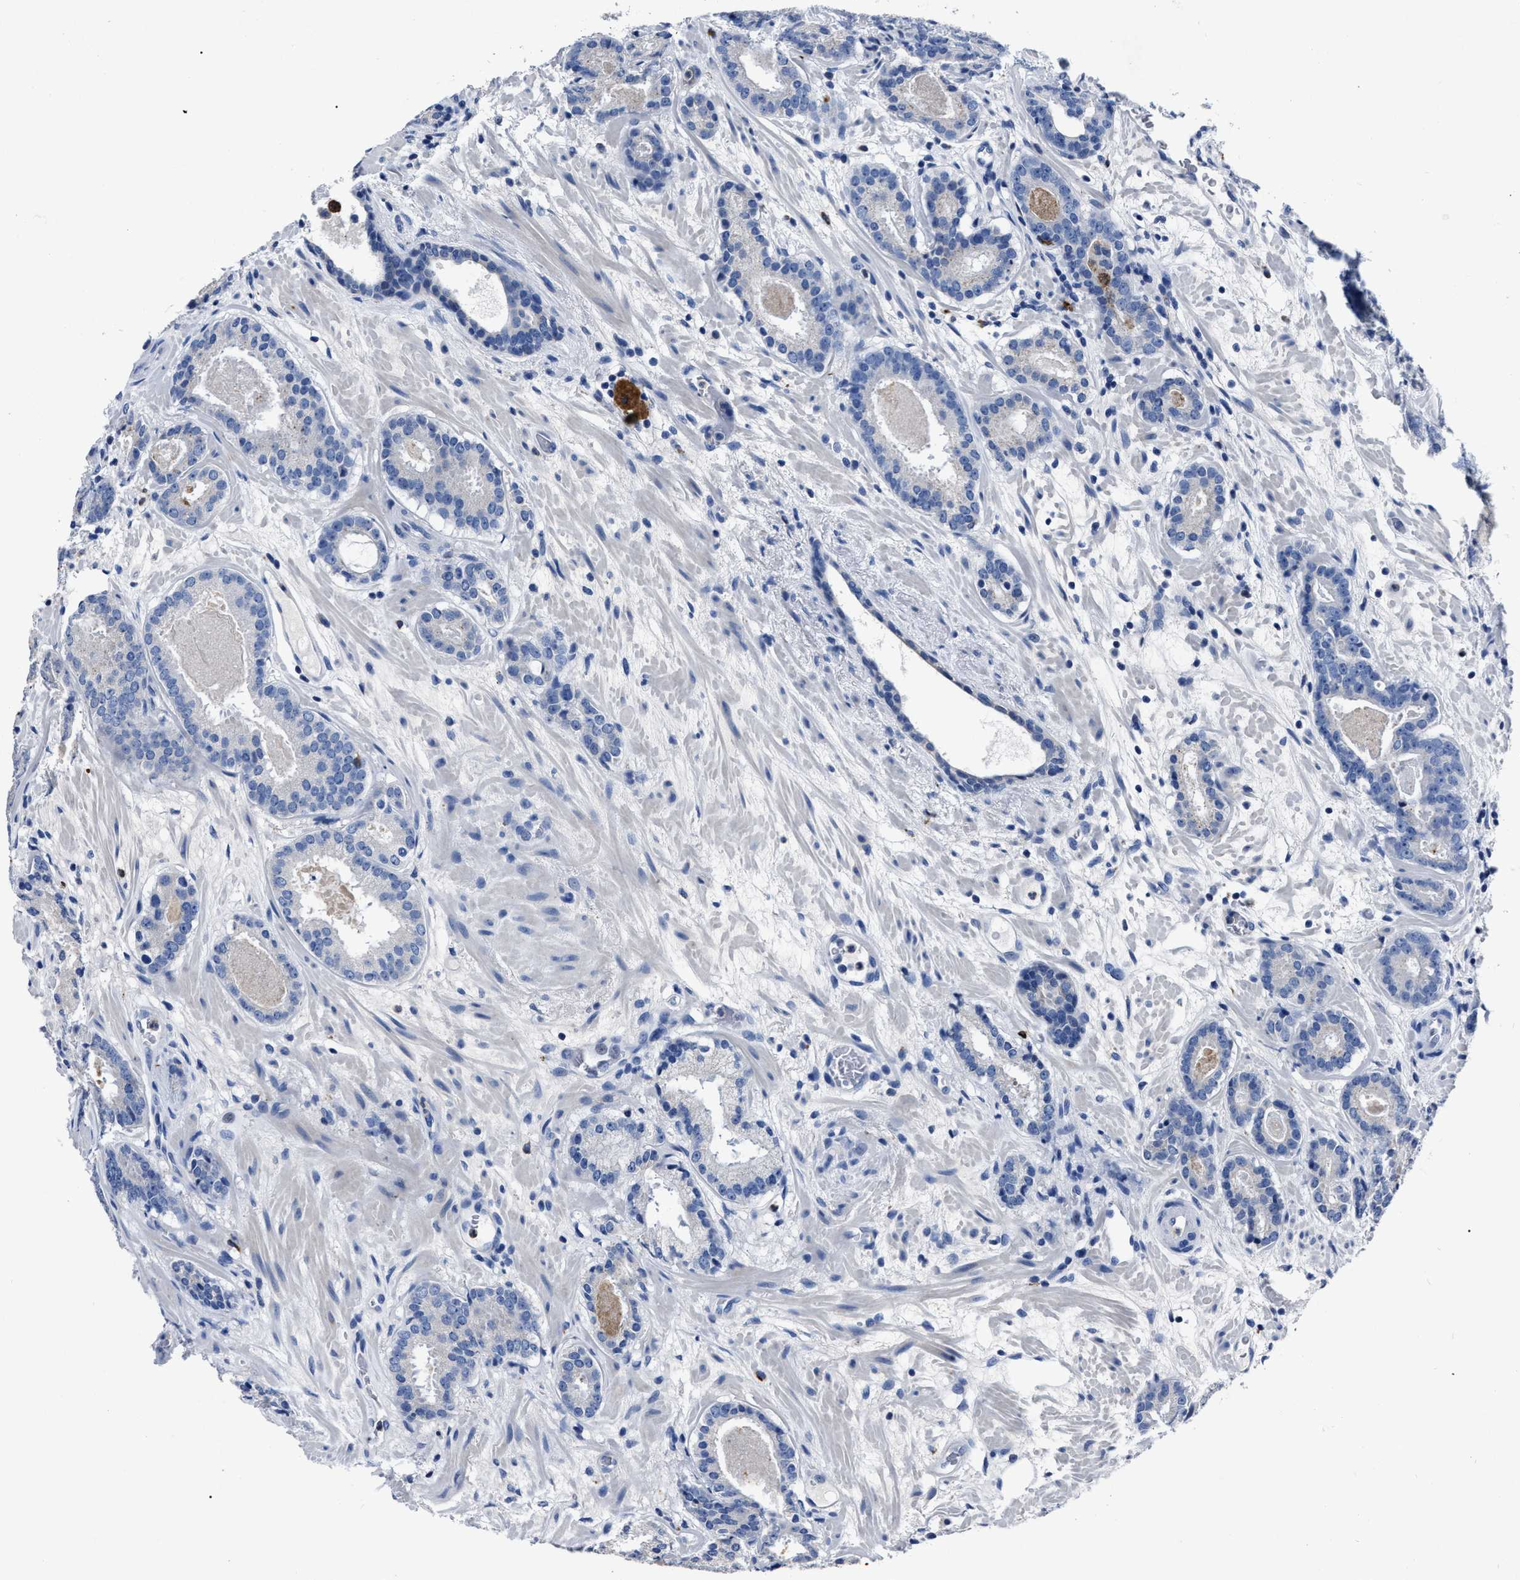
{"staining": {"intensity": "negative", "quantity": "none", "location": "none"}, "tissue": "prostate cancer", "cell_type": "Tumor cells", "image_type": "cancer", "snomed": [{"axis": "morphology", "description": "Adenocarcinoma, Low grade"}, {"axis": "topography", "description": "Prostate"}], "caption": "High power microscopy photomicrograph of an immunohistochemistry histopathology image of prostate cancer (low-grade adenocarcinoma), revealing no significant positivity in tumor cells.", "gene": "OR10G3", "patient": {"sex": "male", "age": 69}}